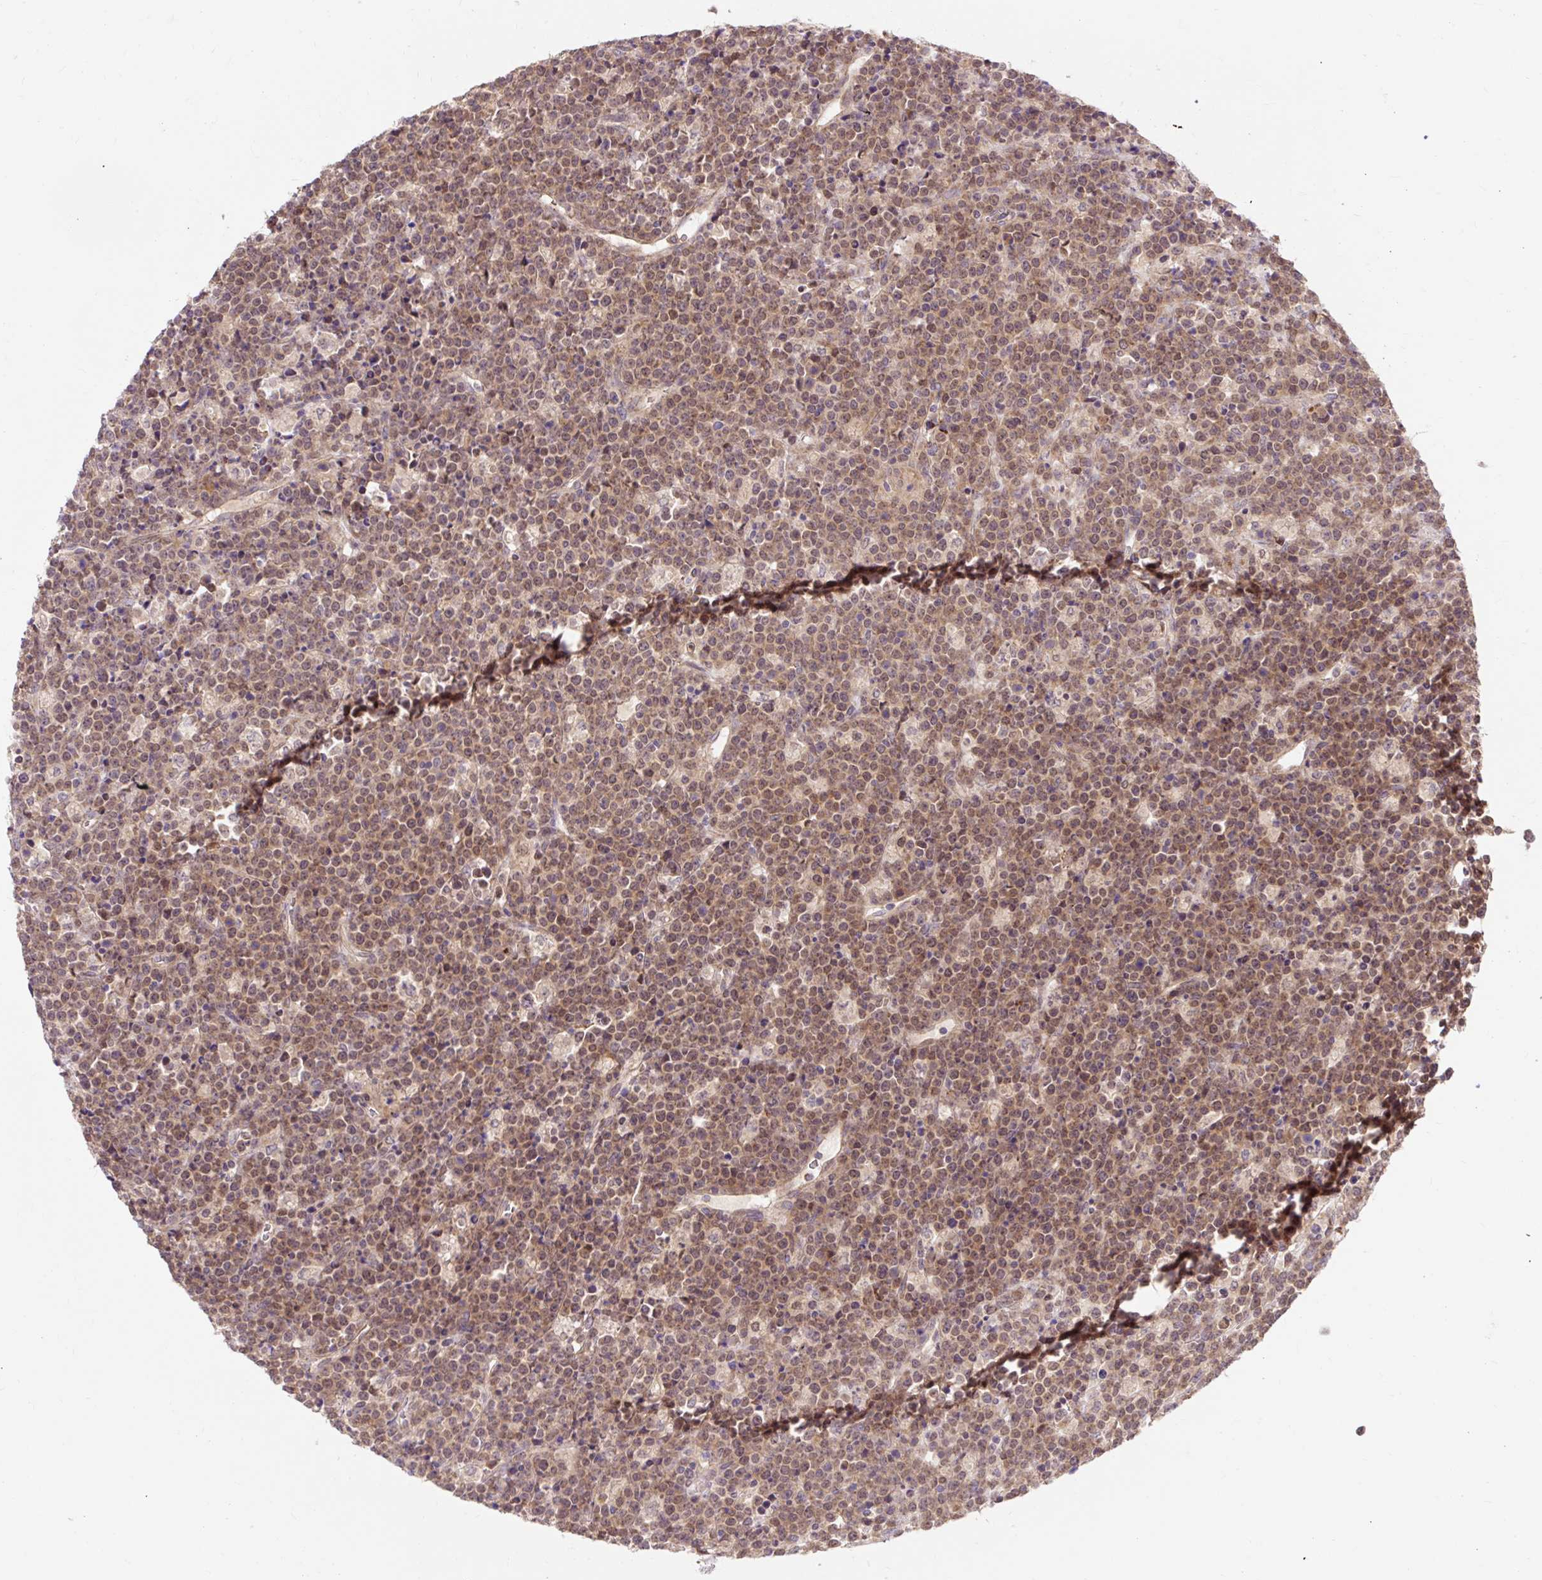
{"staining": {"intensity": "moderate", "quantity": "25%-75%", "location": "cytoplasmic/membranous,nuclear"}, "tissue": "lymphoma", "cell_type": "Tumor cells", "image_type": "cancer", "snomed": [{"axis": "morphology", "description": "Malignant lymphoma, non-Hodgkin's type, High grade"}, {"axis": "topography", "description": "Ovary"}], "caption": "Moderate cytoplasmic/membranous and nuclear expression is present in about 25%-75% of tumor cells in lymphoma.", "gene": "TRIAP1", "patient": {"sex": "female", "age": 56}}